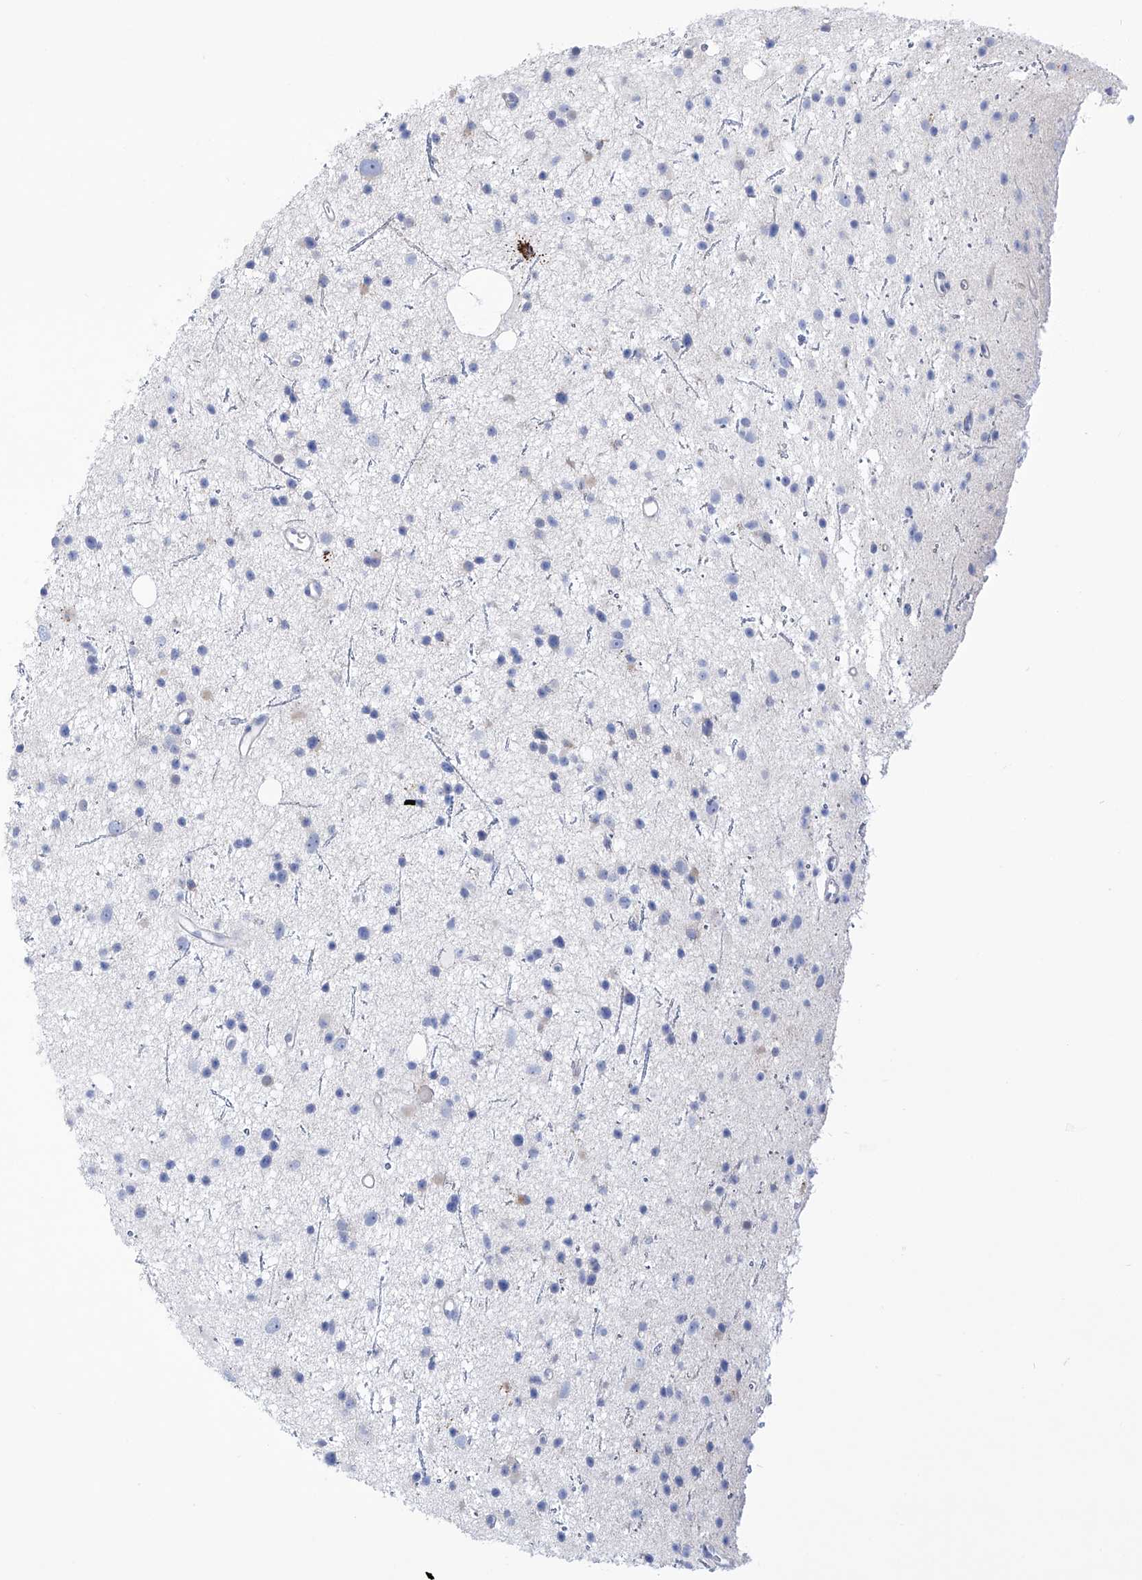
{"staining": {"intensity": "negative", "quantity": "none", "location": "none"}, "tissue": "glioma", "cell_type": "Tumor cells", "image_type": "cancer", "snomed": [{"axis": "morphology", "description": "Glioma, malignant, Low grade"}, {"axis": "topography", "description": "Cerebral cortex"}], "caption": "Immunohistochemical staining of human glioma displays no significant staining in tumor cells.", "gene": "C1orf87", "patient": {"sex": "female", "age": 39}}